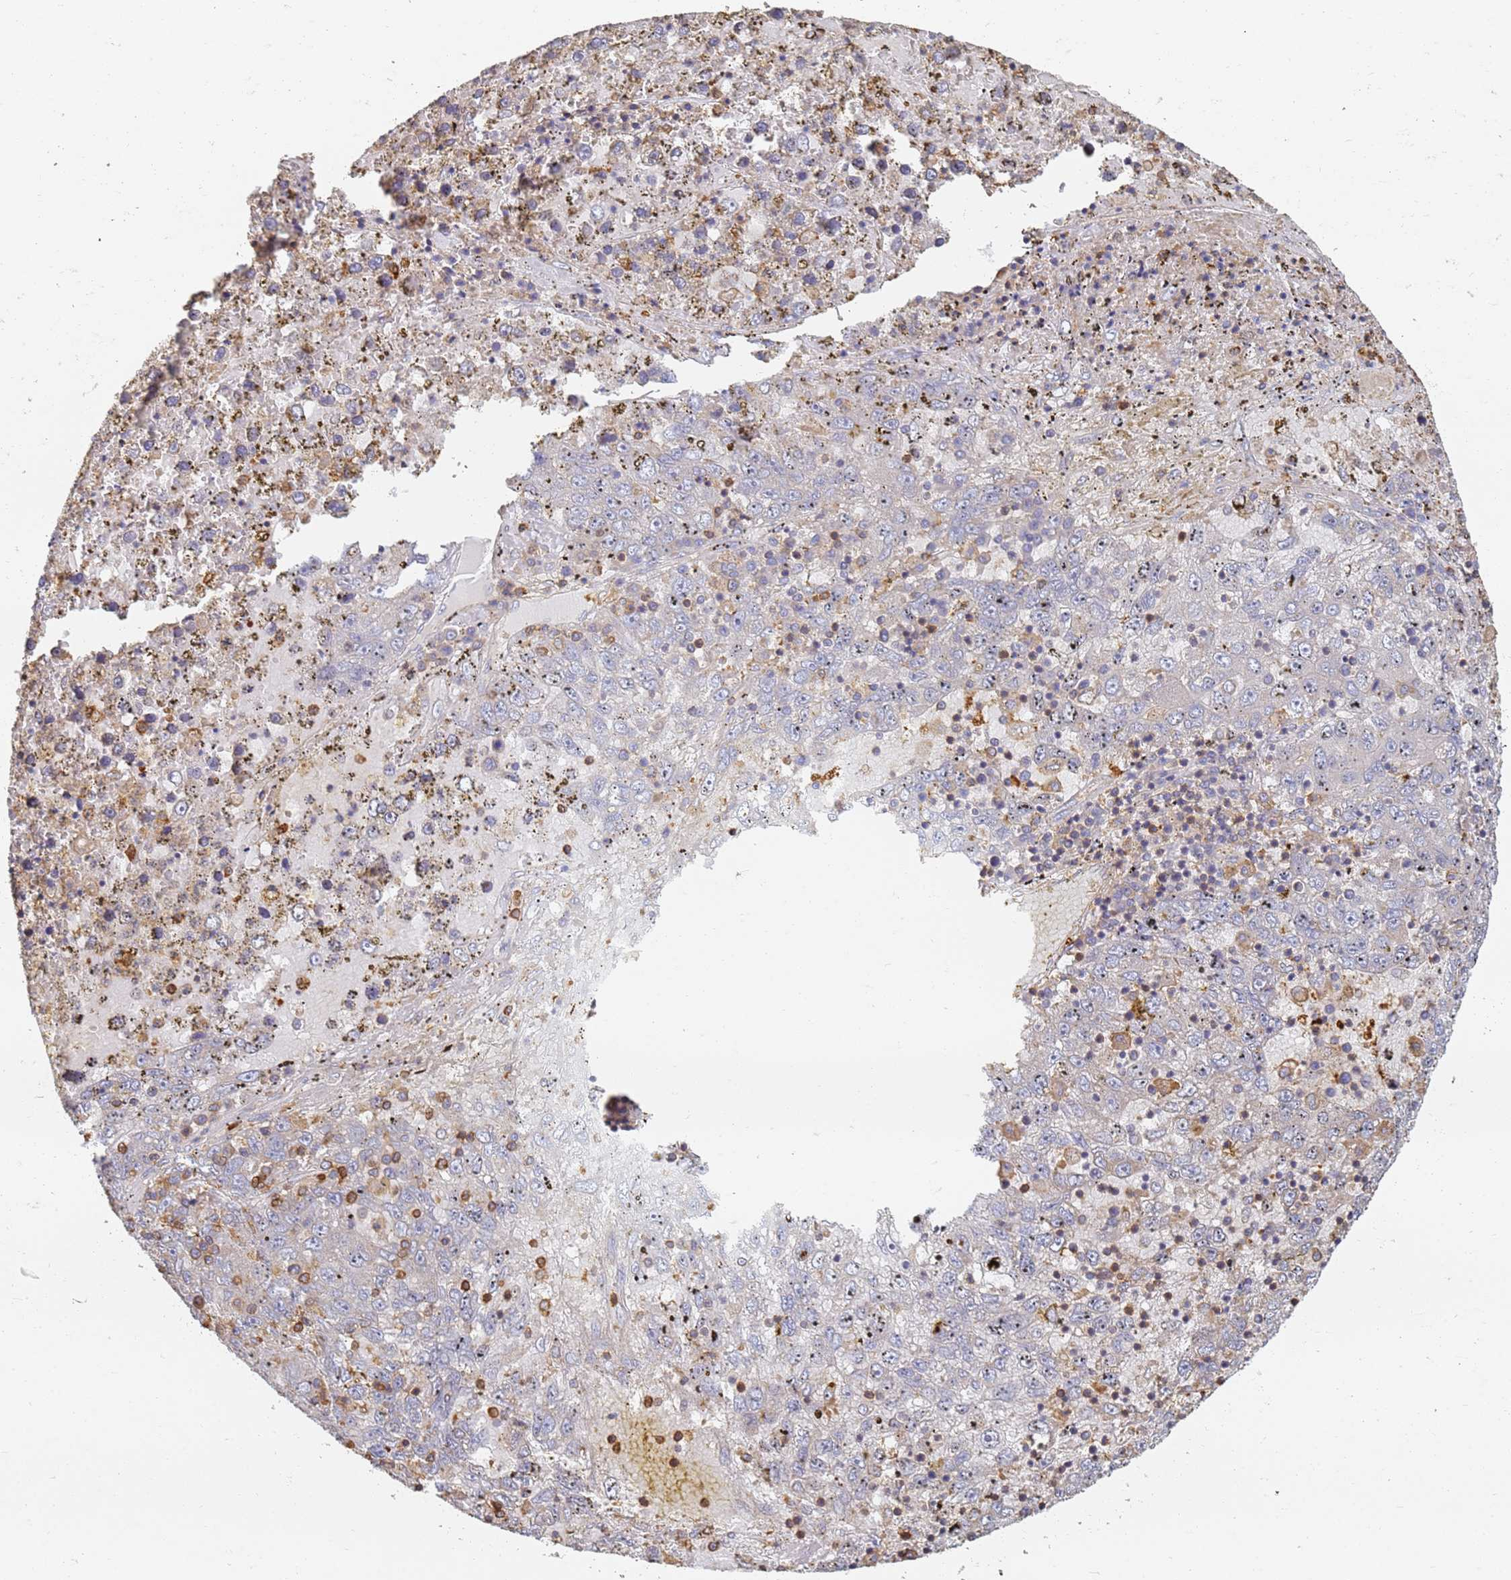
{"staining": {"intensity": "negative", "quantity": "none", "location": "none"}, "tissue": "liver cancer", "cell_type": "Tumor cells", "image_type": "cancer", "snomed": [{"axis": "morphology", "description": "Carcinoma, Hepatocellular, NOS"}, {"axis": "topography", "description": "Liver"}], "caption": "Immunohistochemical staining of human hepatocellular carcinoma (liver) reveals no significant staining in tumor cells.", "gene": "BIN2", "patient": {"sex": "male", "age": 49}}